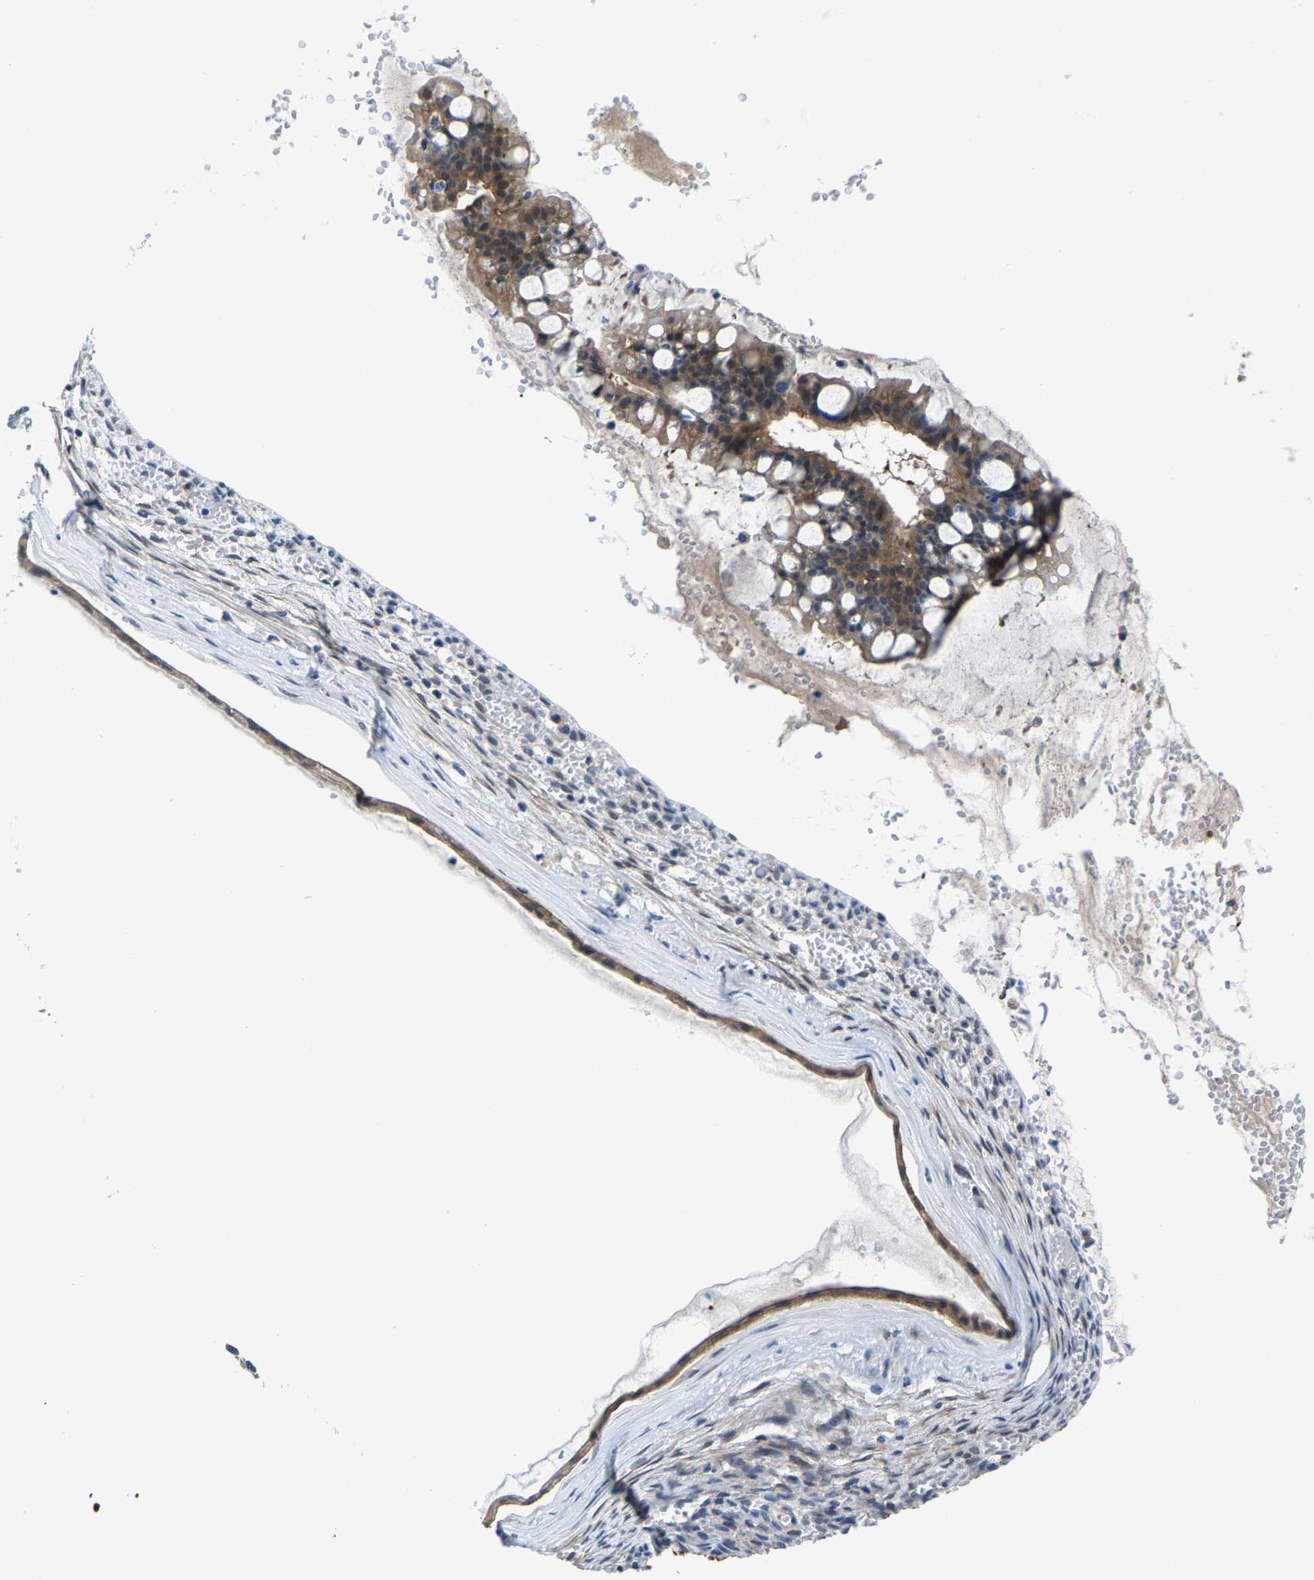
{"staining": {"intensity": "moderate", "quantity": ">75%", "location": "cytoplasmic/membranous"}, "tissue": "ovarian cancer", "cell_type": "Tumor cells", "image_type": "cancer", "snomed": [{"axis": "morphology", "description": "Cystadenocarcinoma, mucinous, NOS"}, {"axis": "topography", "description": "Ovary"}], "caption": "Approximately >75% of tumor cells in ovarian cancer (mucinous cystadenocarcinoma) display moderate cytoplasmic/membranous protein expression as visualized by brown immunohistochemical staining.", "gene": "SSH3", "patient": {"sex": "female", "age": 73}}